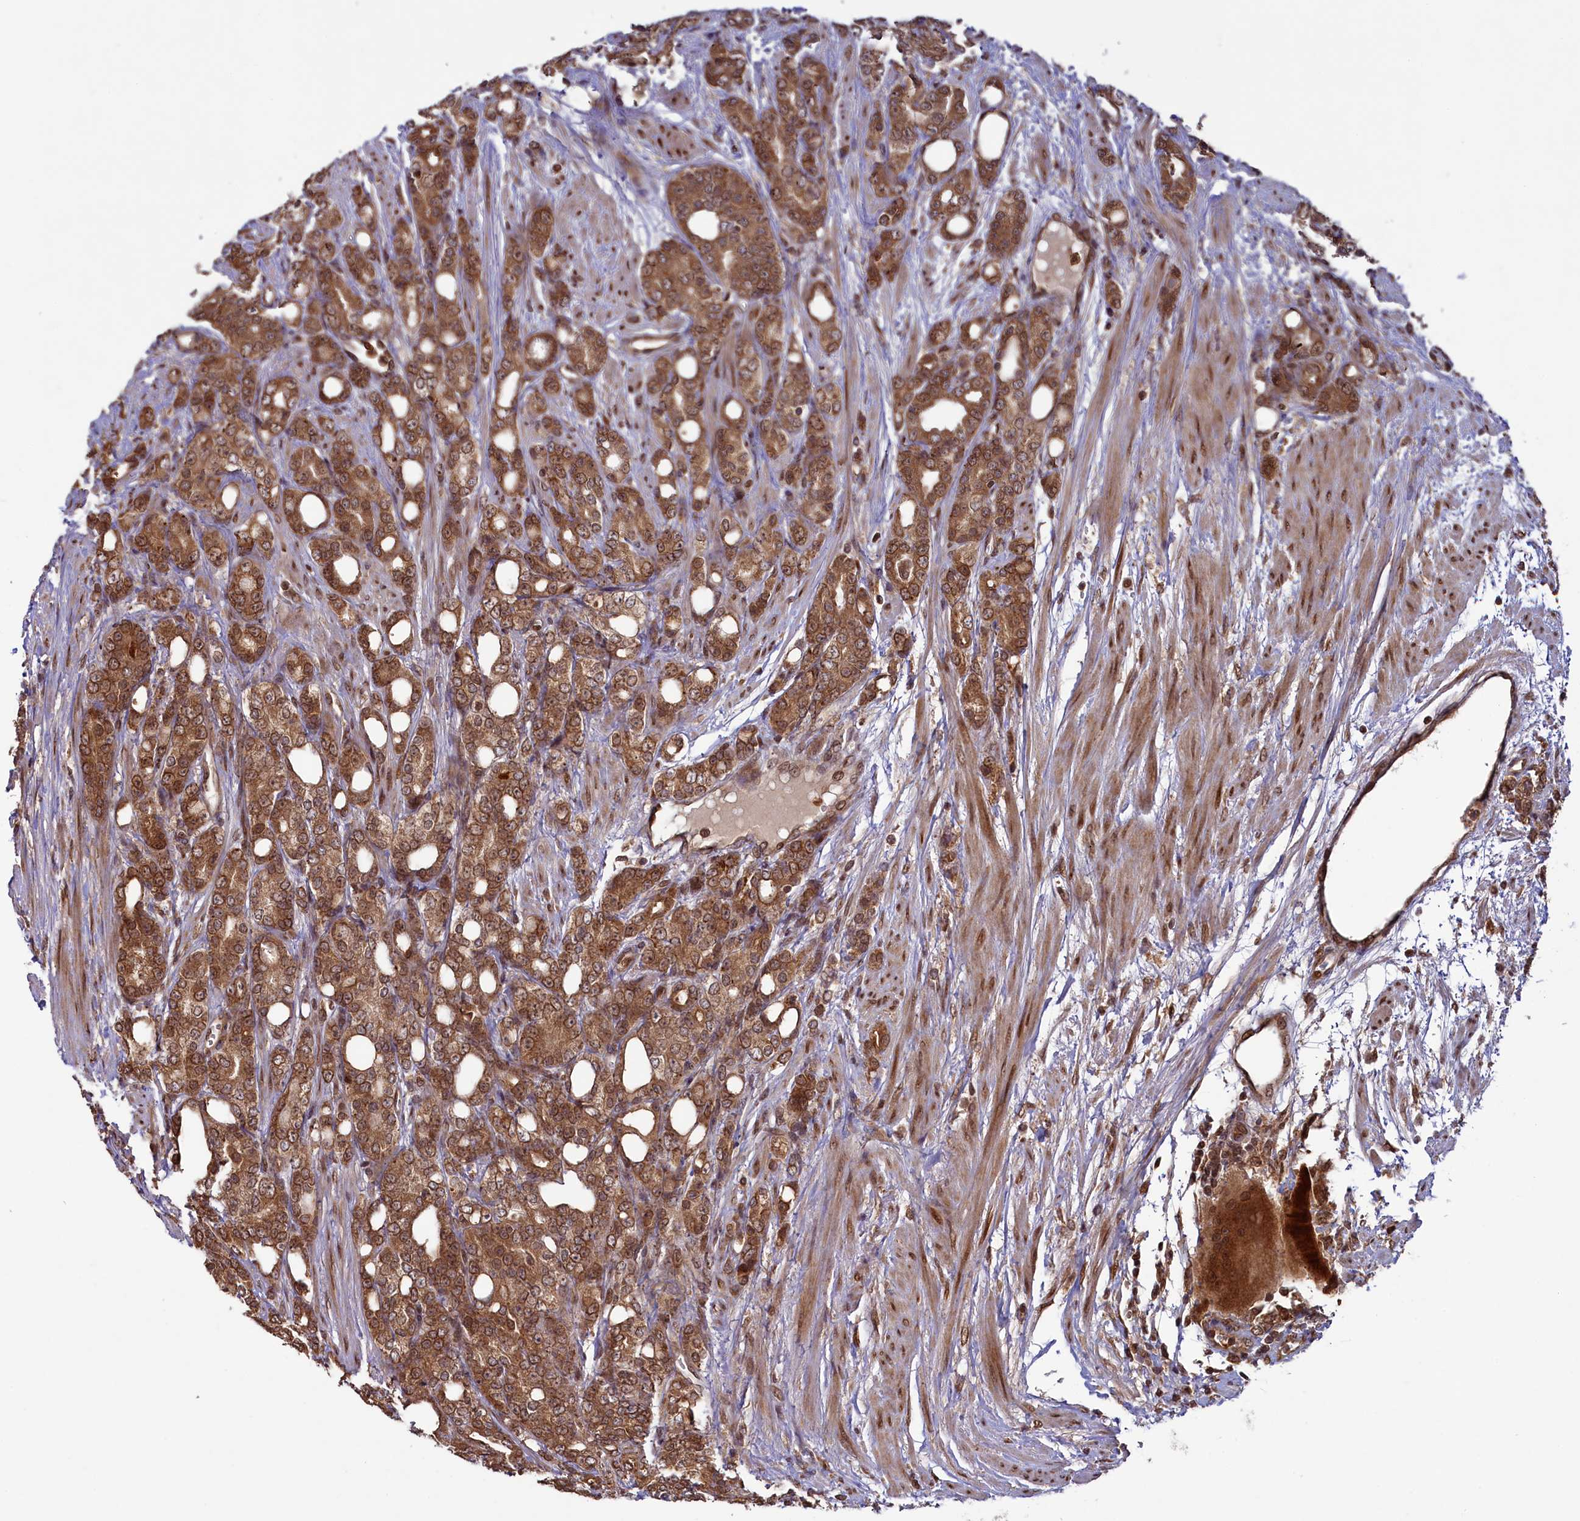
{"staining": {"intensity": "moderate", "quantity": ">75%", "location": "cytoplasmic/membranous,nuclear"}, "tissue": "prostate cancer", "cell_type": "Tumor cells", "image_type": "cancer", "snomed": [{"axis": "morphology", "description": "Adenocarcinoma, High grade"}, {"axis": "topography", "description": "Prostate"}], "caption": "Prostate high-grade adenocarcinoma stained with DAB (3,3'-diaminobenzidine) immunohistochemistry displays medium levels of moderate cytoplasmic/membranous and nuclear staining in about >75% of tumor cells. Nuclei are stained in blue.", "gene": "NAE1", "patient": {"sex": "male", "age": 62}}